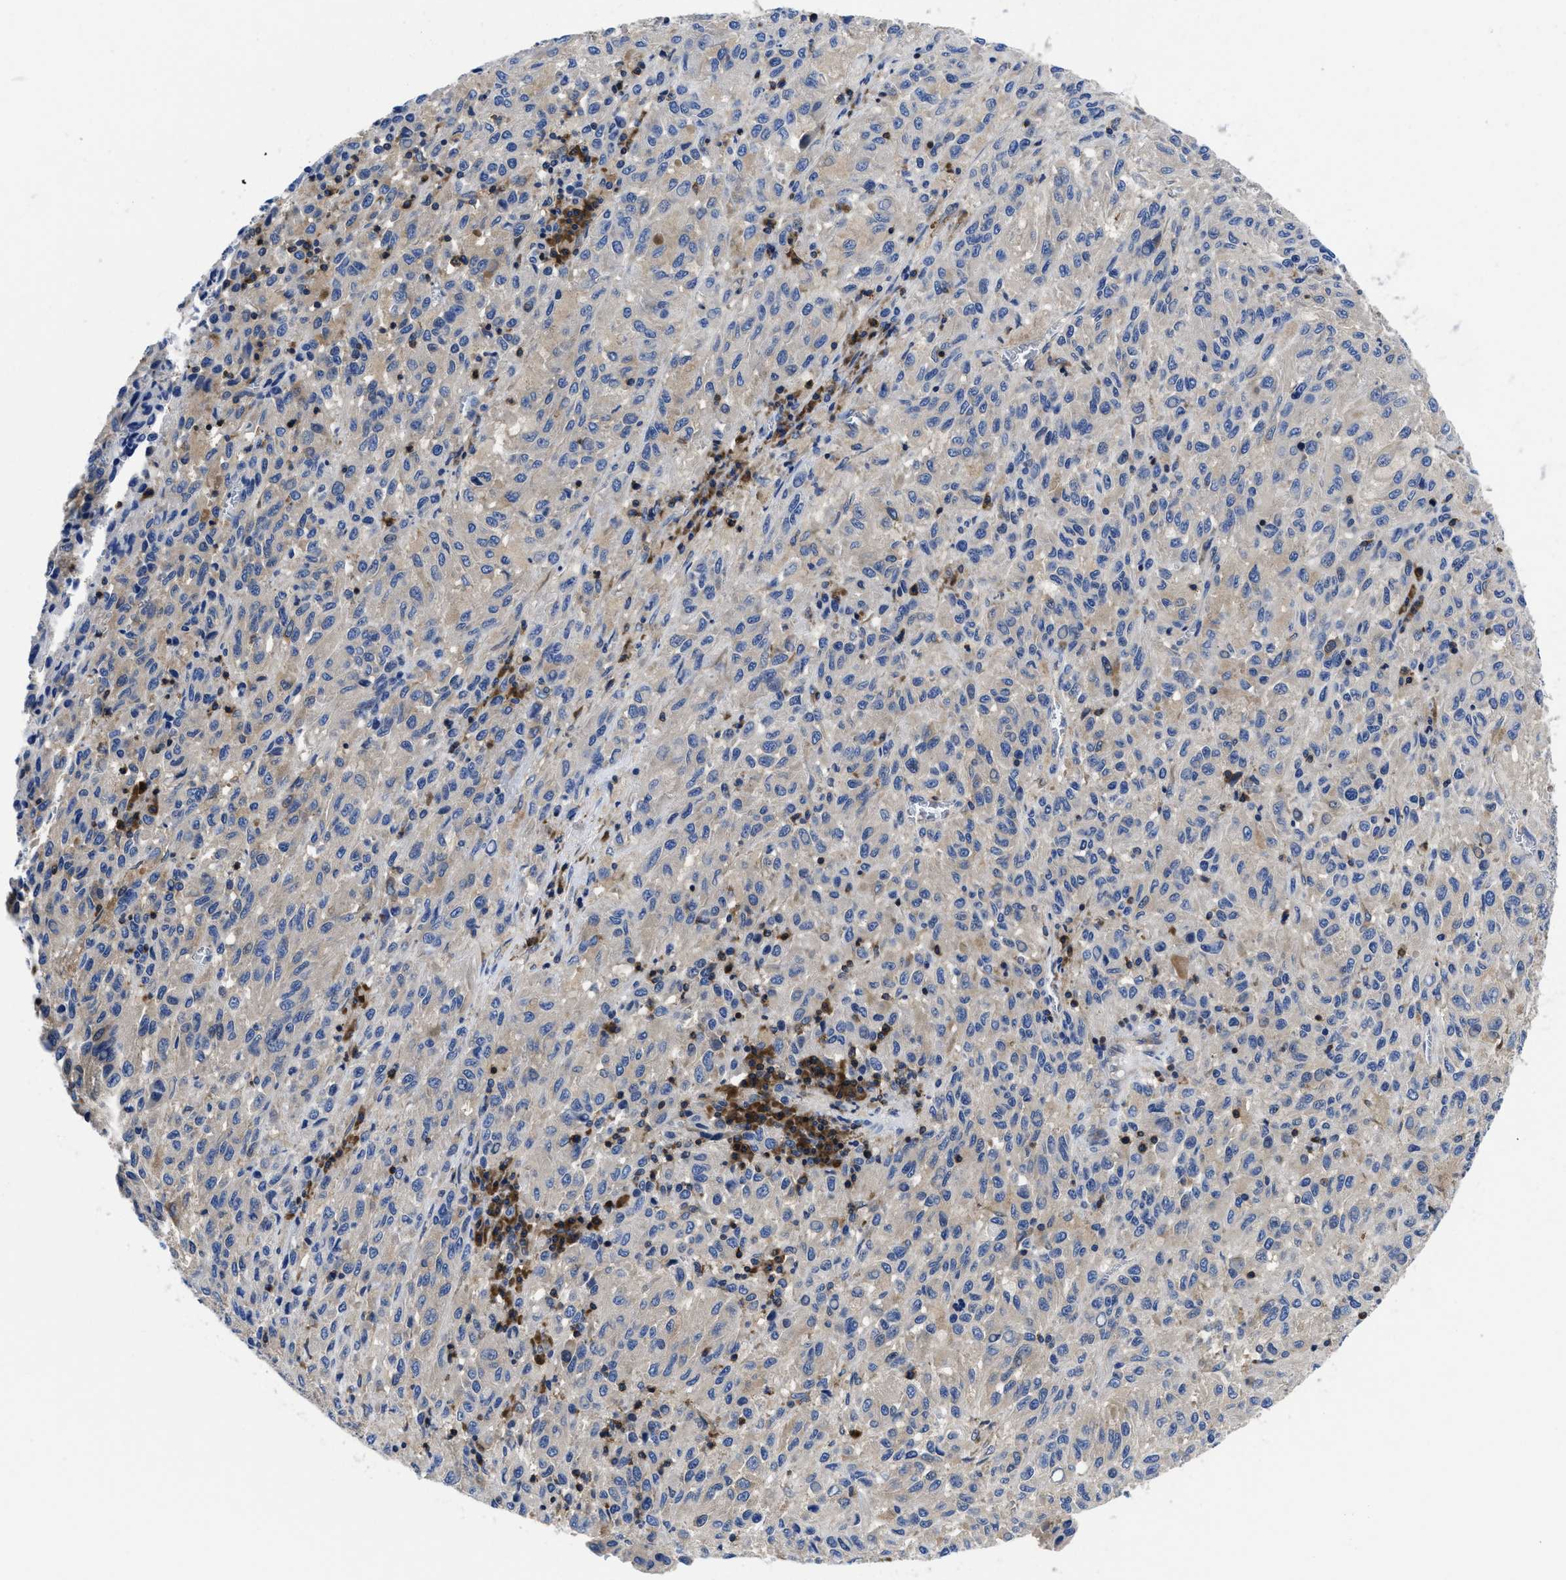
{"staining": {"intensity": "weak", "quantity": "<25%", "location": "cytoplasmic/membranous"}, "tissue": "melanoma", "cell_type": "Tumor cells", "image_type": "cancer", "snomed": [{"axis": "morphology", "description": "Malignant melanoma, Metastatic site"}, {"axis": "topography", "description": "Lung"}], "caption": "Protein analysis of malignant melanoma (metastatic site) shows no significant staining in tumor cells.", "gene": "YARS1", "patient": {"sex": "male", "age": 64}}